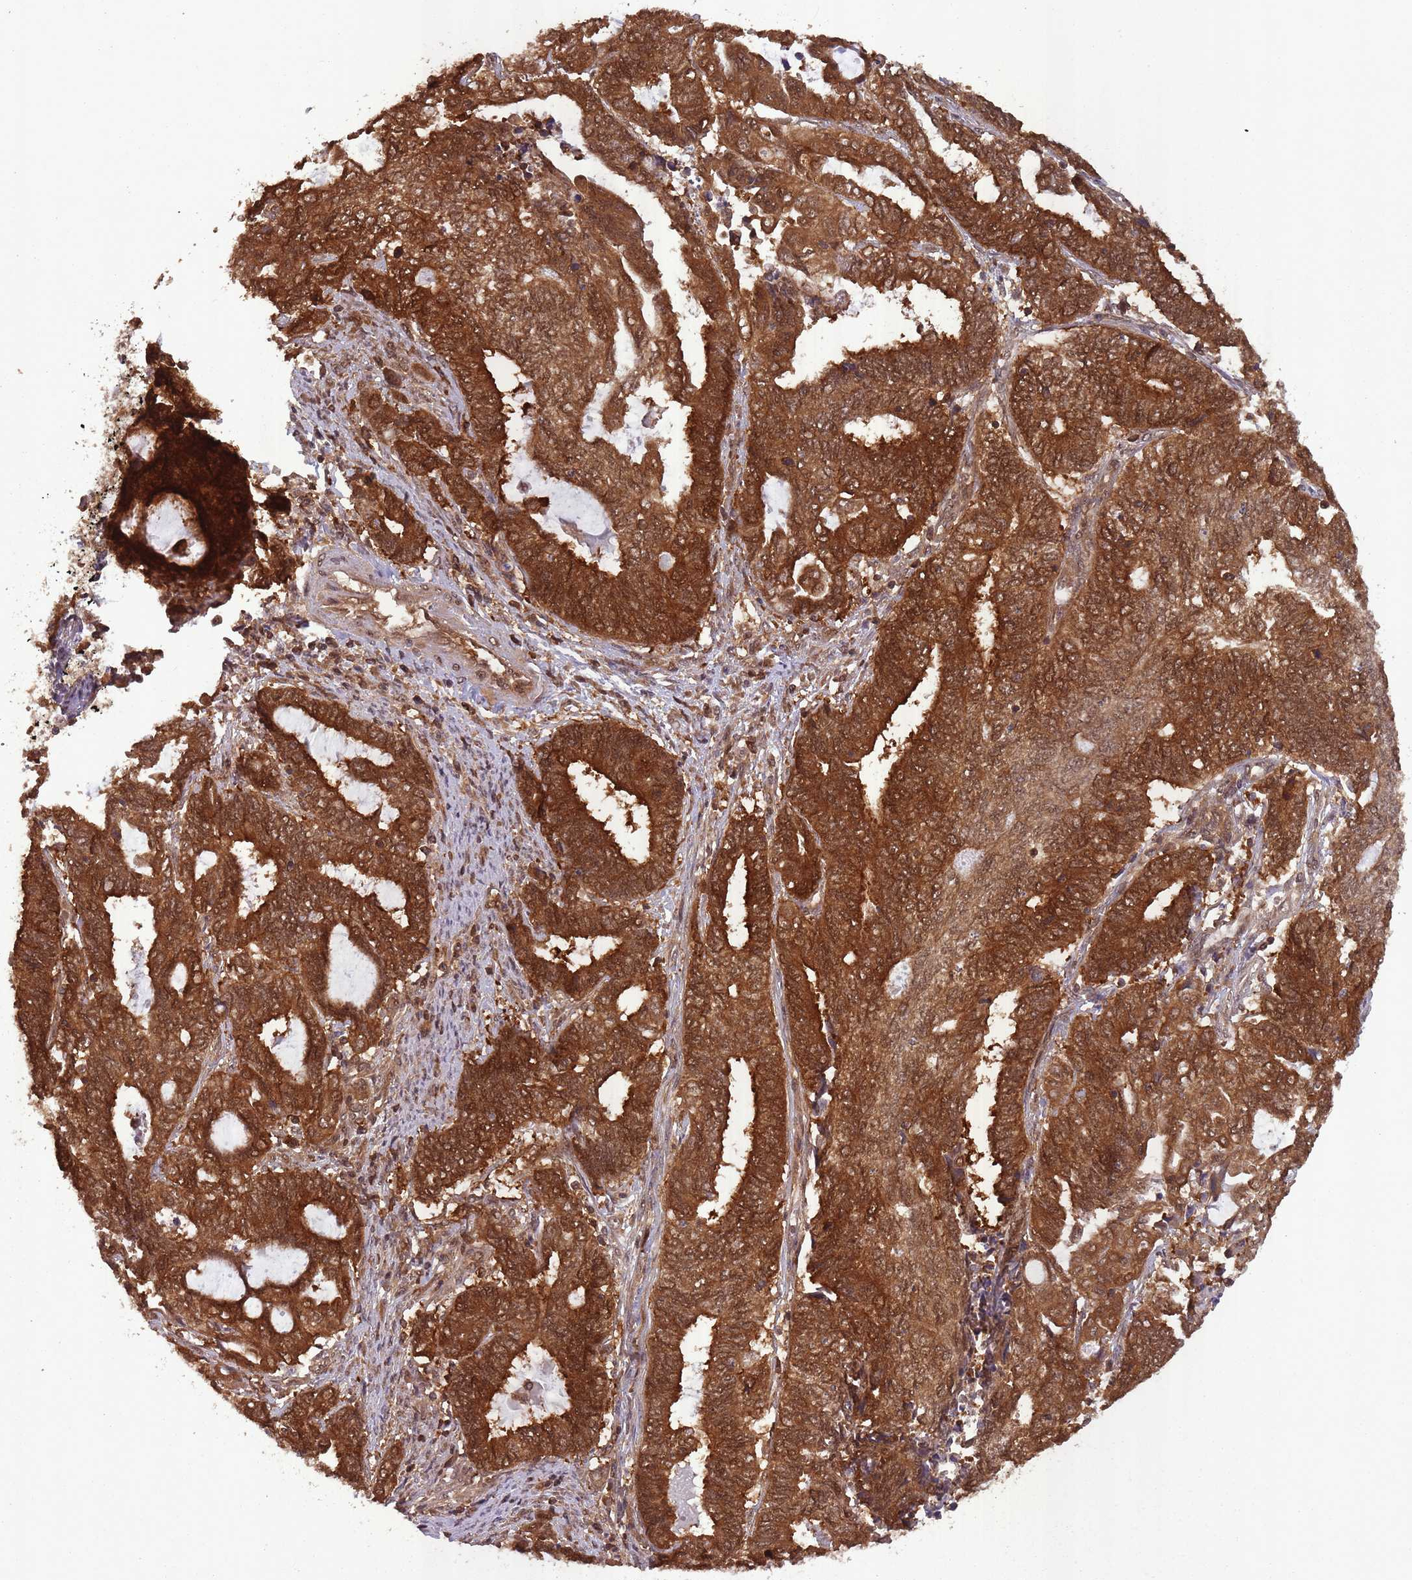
{"staining": {"intensity": "strong", "quantity": ">75%", "location": "cytoplasmic/membranous,nuclear"}, "tissue": "endometrial cancer", "cell_type": "Tumor cells", "image_type": "cancer", "snomed": [{"axis": "morphology", "description": "Adenocarcinoma, NOS"}, {"axis": "topography", "description": "Uterus"}, {"axis": "topography", "description": "Endometrium"}], "caption": "Protein expression analysis of human endometrial adenocarcinoma reveals strong cytoplasmic/membranous and nuclear expression in about >75% of tumor cells.", "gene": "PPP6R3", "patient": {"sex": "female", "age": 70}}